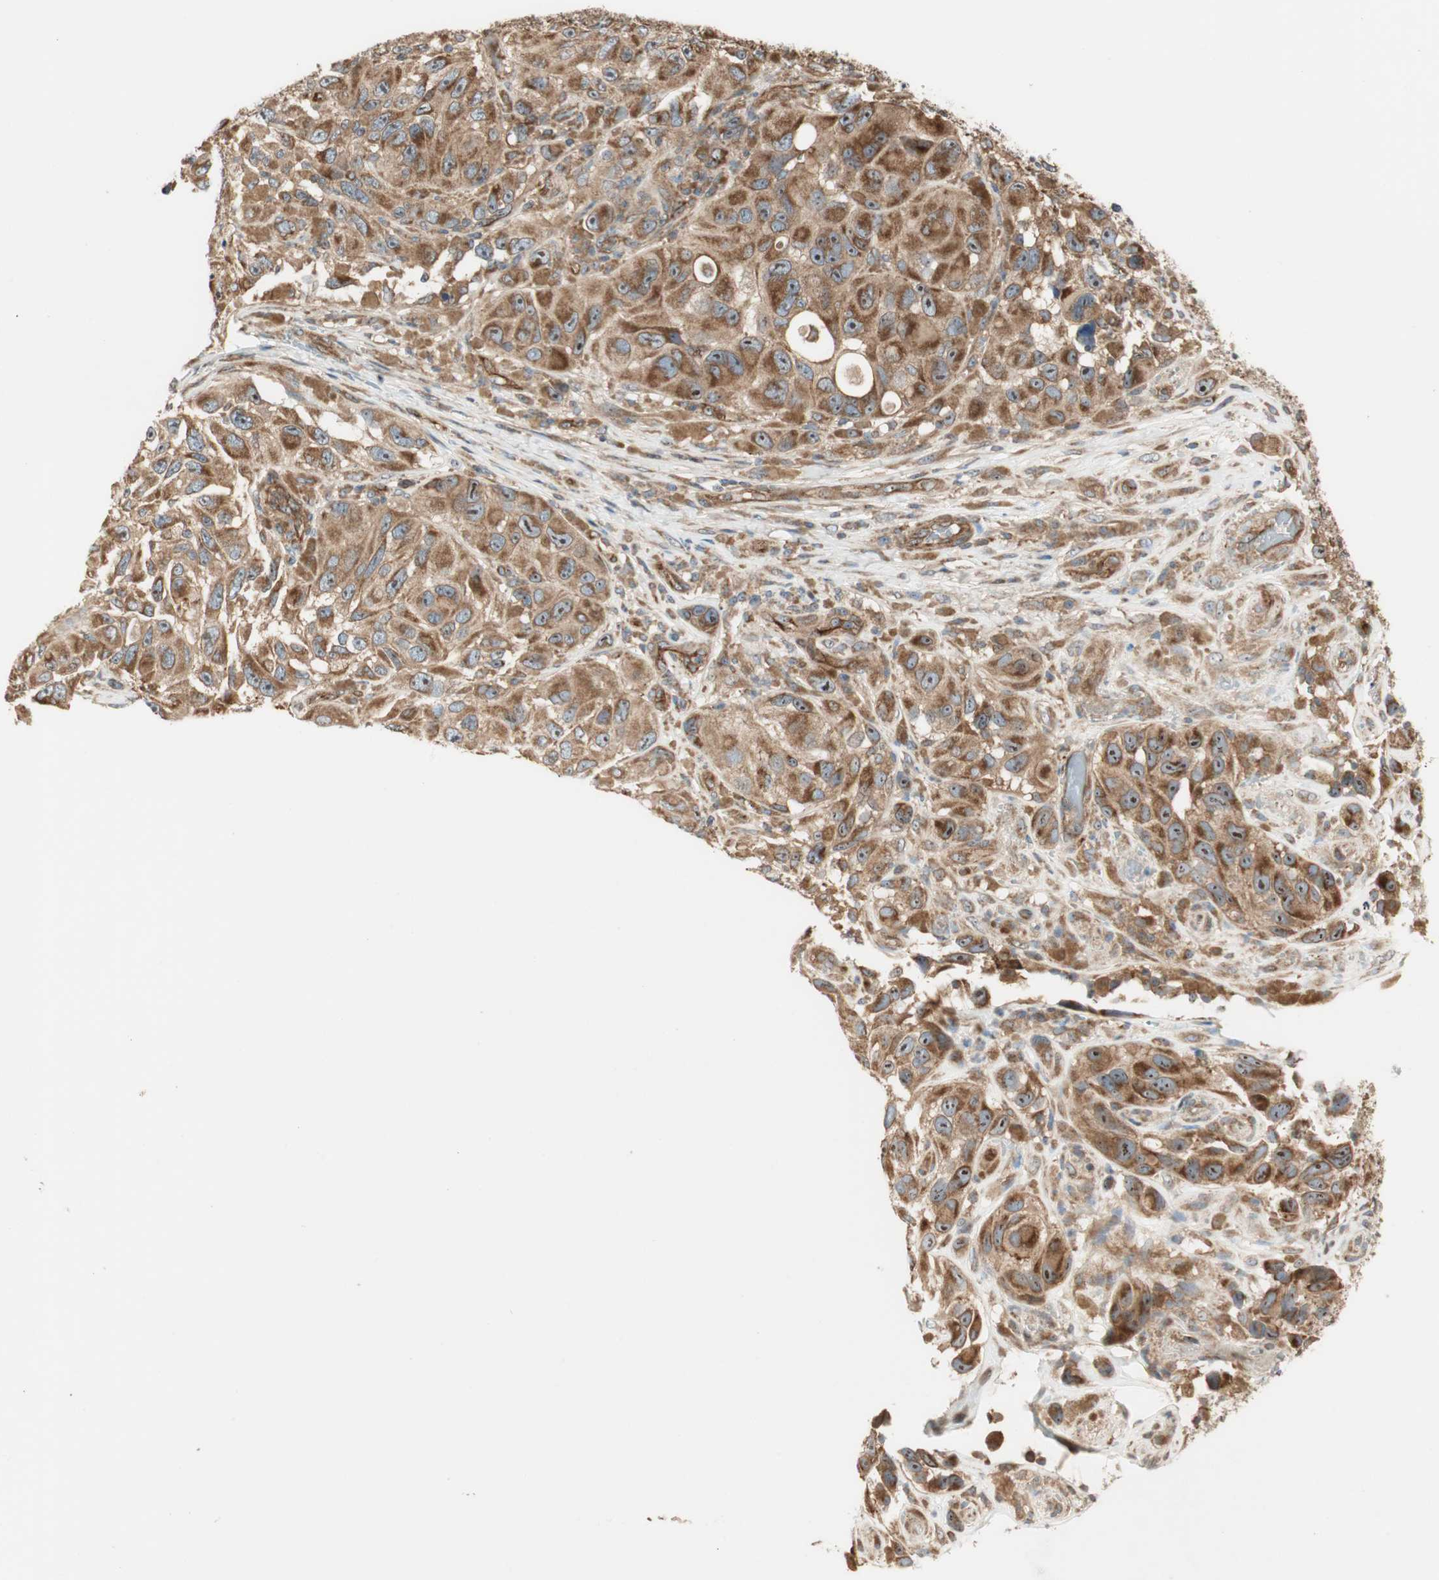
{"staining": {"intensity": "strong", "quantity": ">75%", "location": "cytoplasmic/membranous"}, "tissue": "melanoma", "cell_type": "Tumor cells", "image_type": "cancer", "snomed": [{"axis": "morphology", "description": "Malignant melanoma, NOS"}, {"axis": "topography", "description": "Skin"}], "caption": "Melanoma stained for a protein shows strong cytoplasmic/membranous positivity in tumor cells.", "gene": "CTTNBP2NL", "patient": {"sex": "female", "age": 73}}